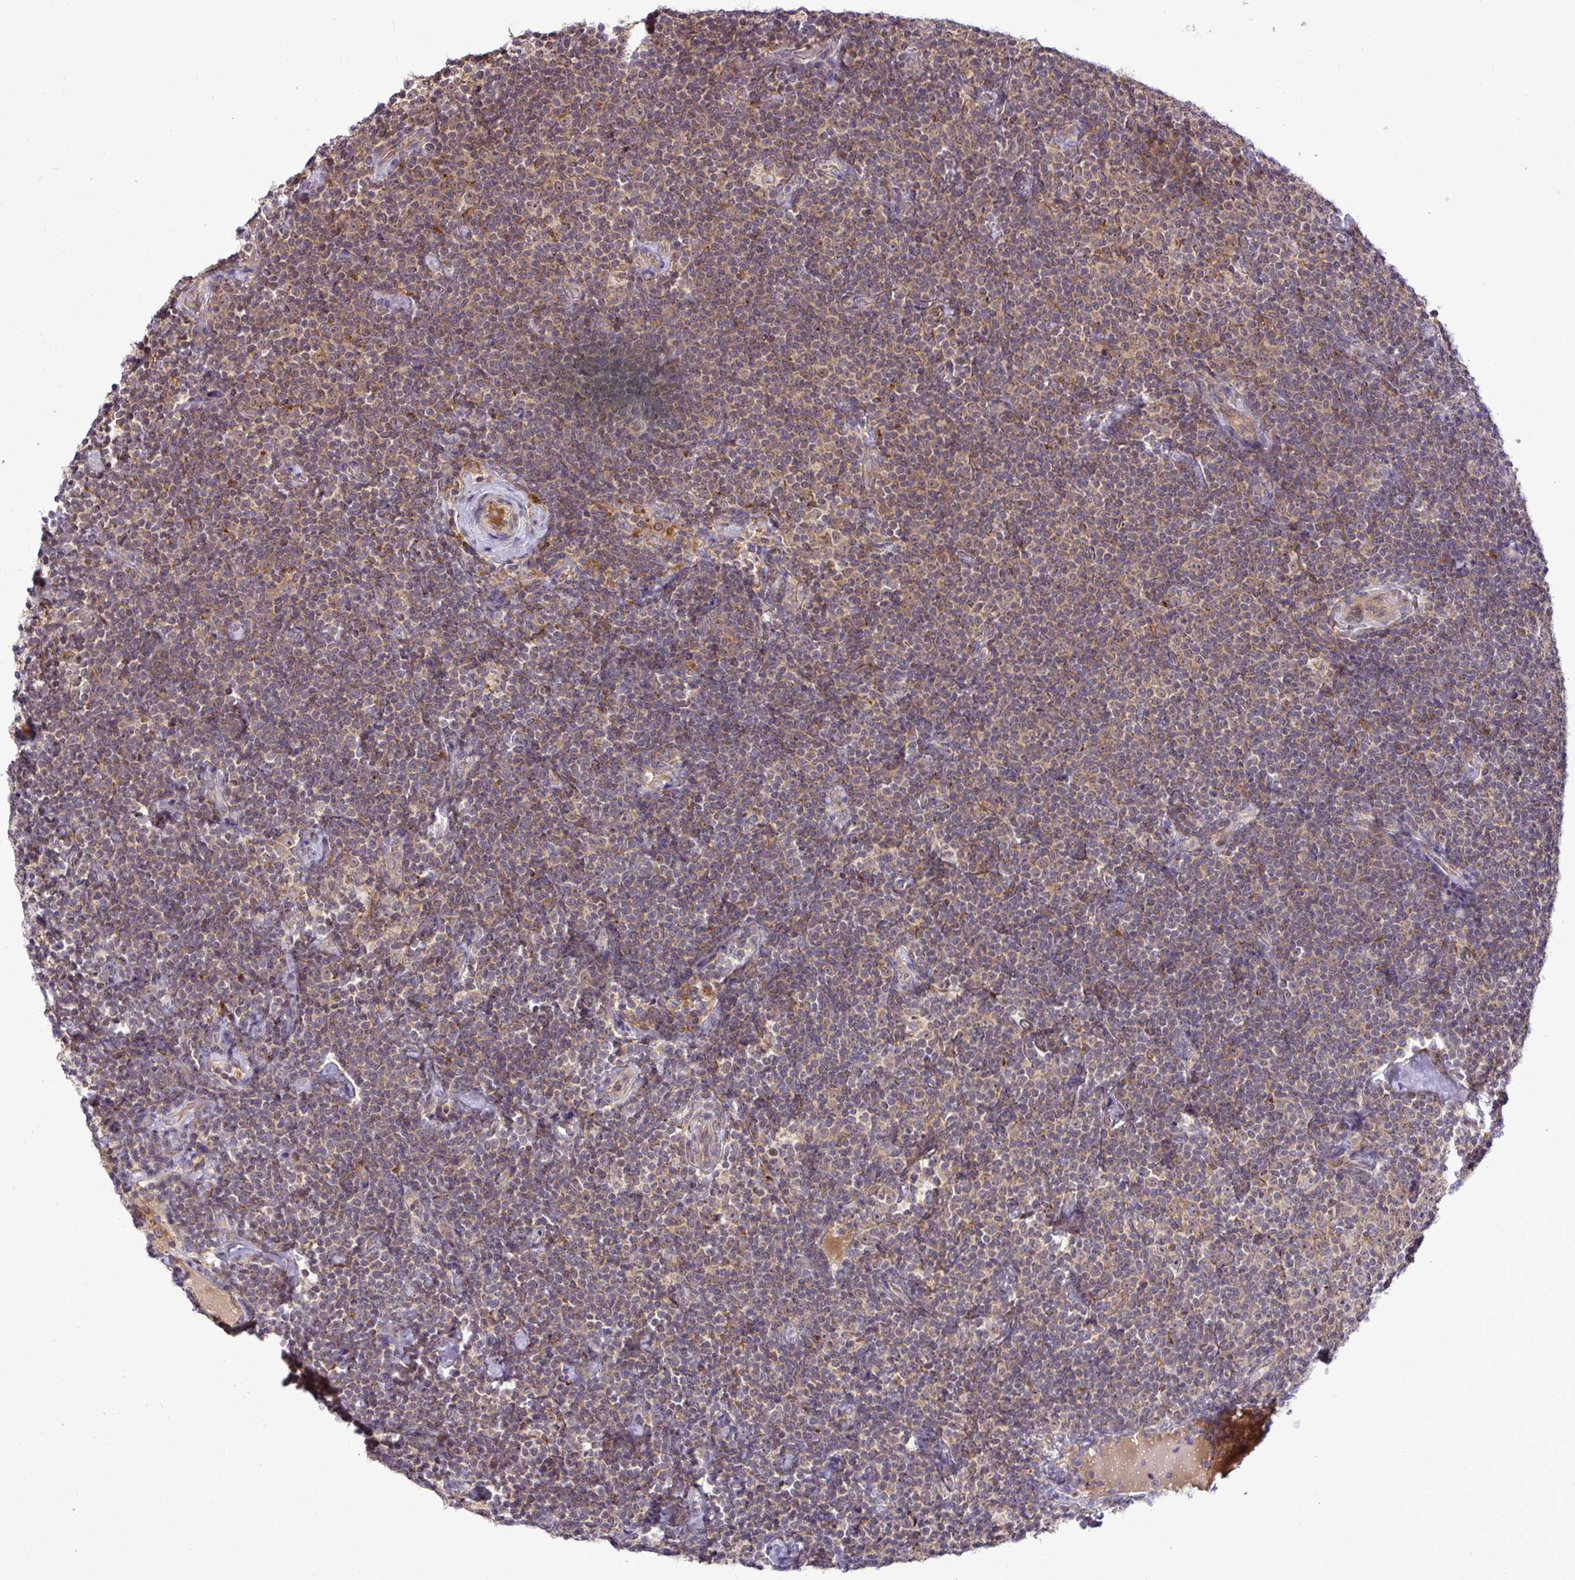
{"staining": {"intensity": "weak", "quantity": "25%-75%", "location": "cytoplasmic/membranous"}, "tissue": "lymphoma", "cell_type": "Tumor cells", "image_type": "cancer", "snomed": [{"axis": "morphology", "description": "Malignant lymphoma, non-Hodgkin's type, Low grade"}, {"axis": "topography", "description": "Lymph node"}], "caption": "Protein expression analysis of human low-grade malignant lymphoma, non-Hodgkin's type reveals weak cytoplasmic/membranous expression in approximately 25%-75% of tumor cells.", "gene": "SLC9A6", "patient": {"sex": "male", "age": 81}}